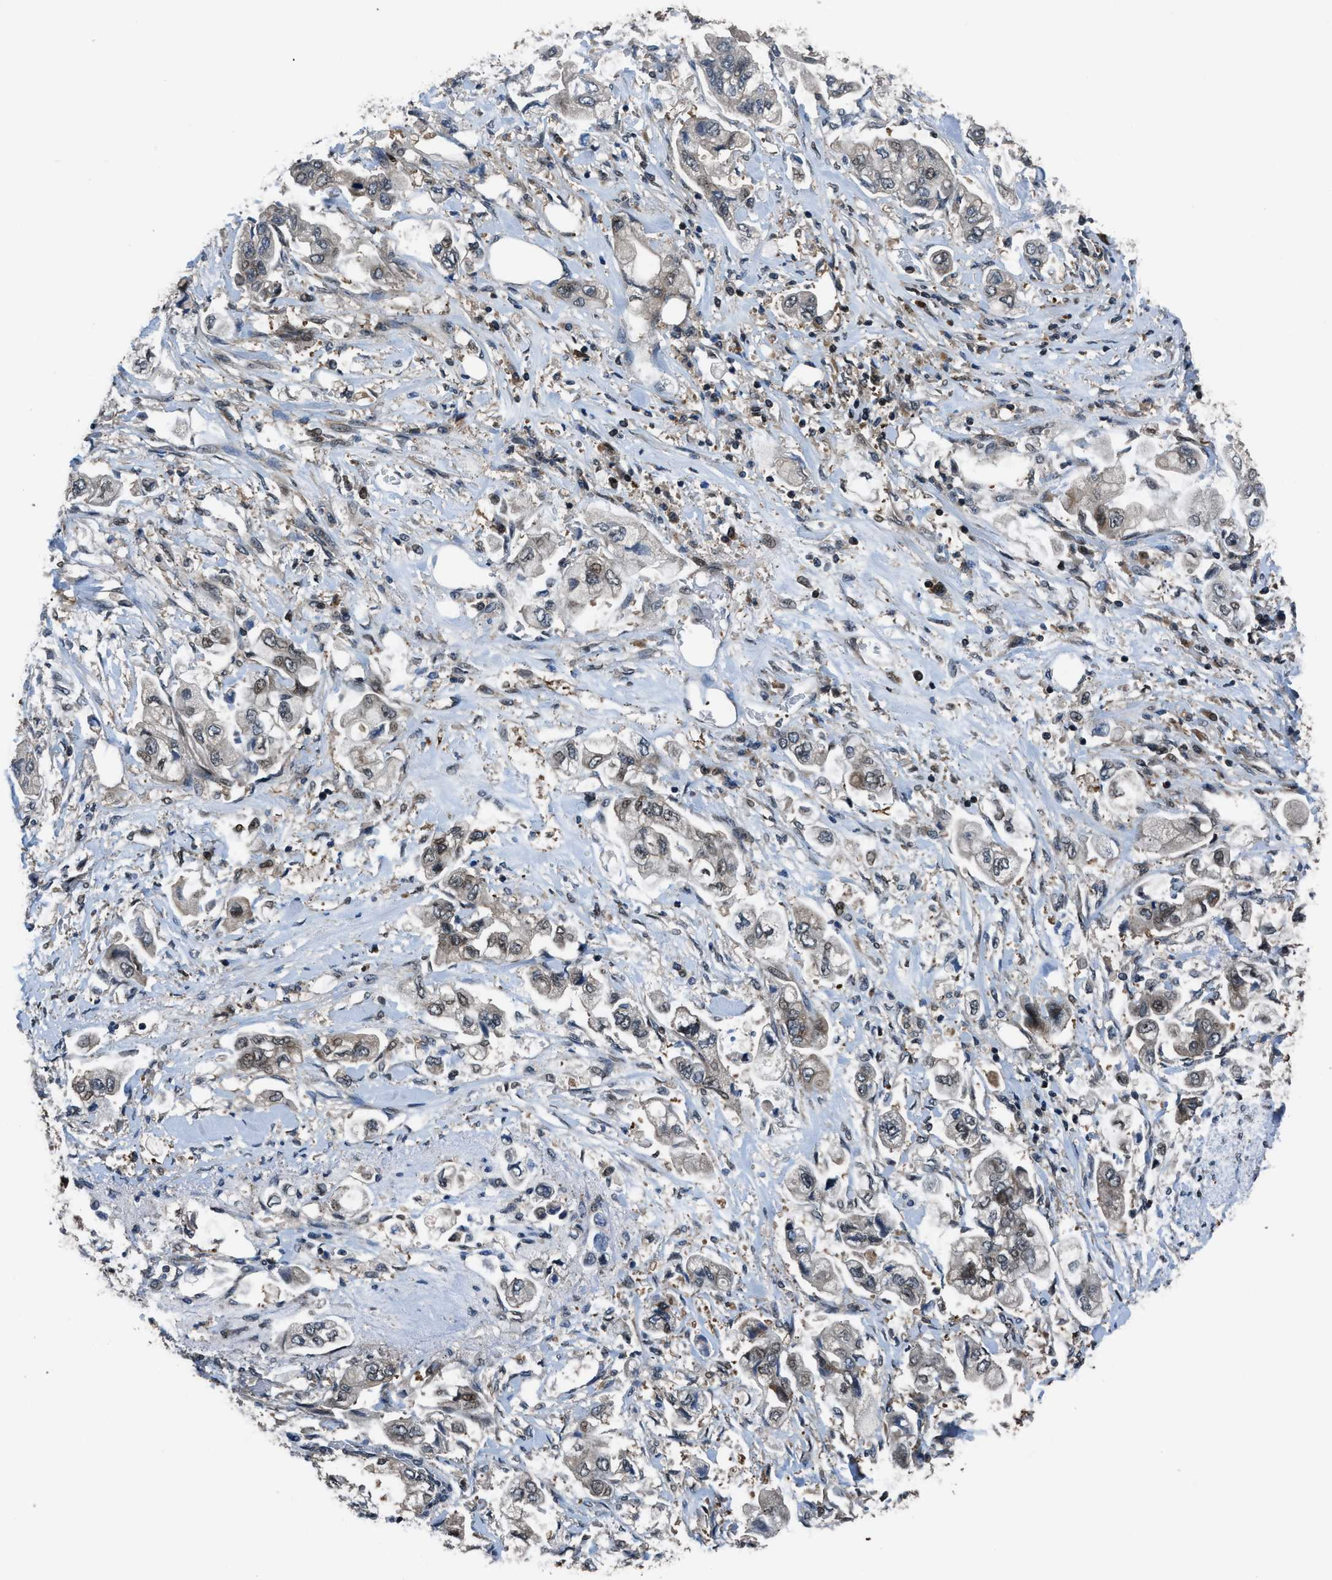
{"staining": {"intensity": "weak", "quantity": "<25%", "location": "cytoplasmic/membranous"}, "tissue": "stomach cancer", "cell_type": "Tumor cells", "image_type": "cancer", "snomed": [{"axis": "morphology", "description": "Adenocarcinoma, NOS"}, {"axis": "topography", "description": "Stomach"}], "caption": "DAB immunohistochemical staining of stomach cancer (adenocarcinoma) demonstrates no significant staining in tumor cells.", "gene": "CTBS", "patient": {"sex": "male", "age": 62}}